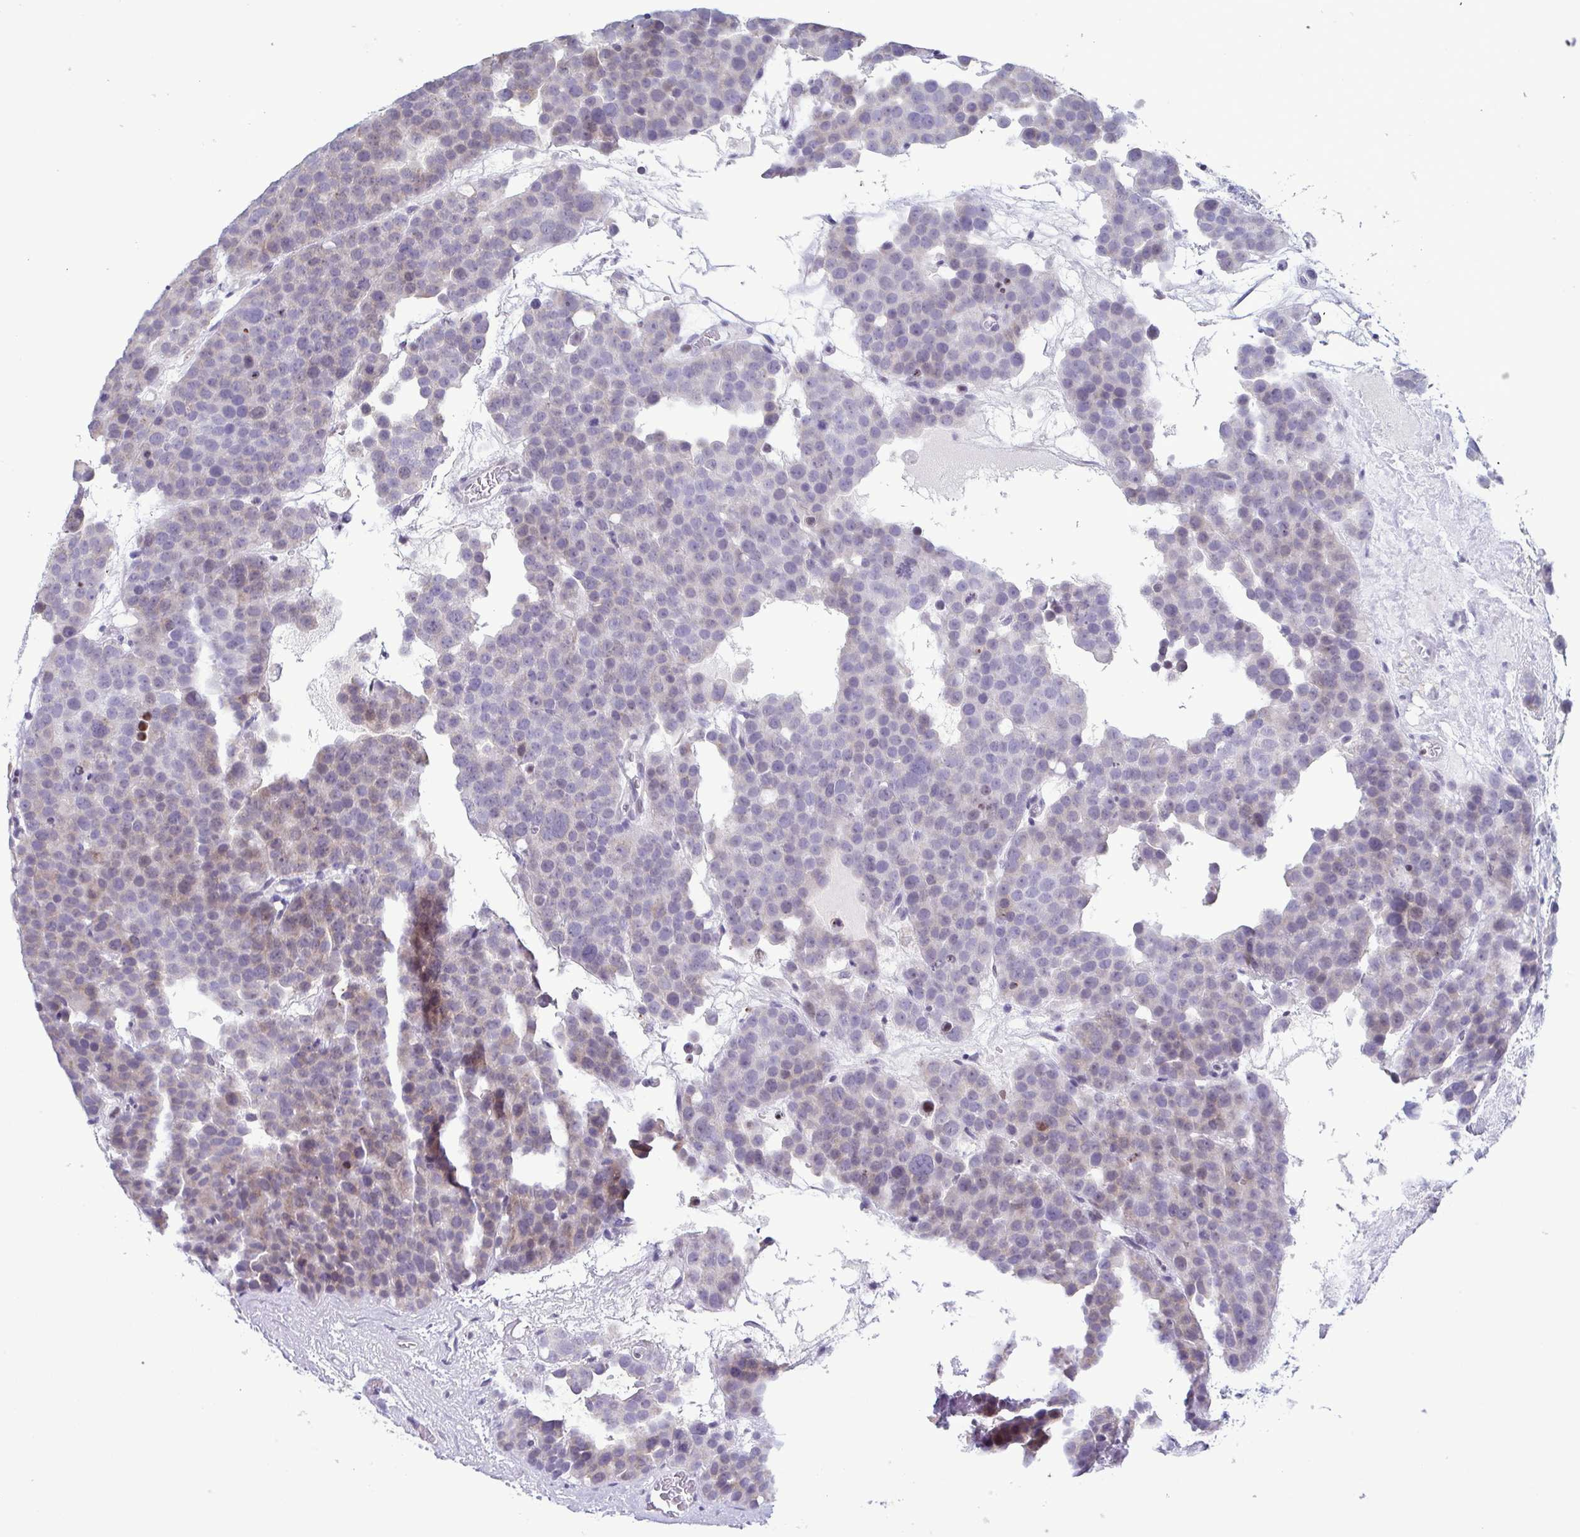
{"staining": {"intensity": "weak", "quantity": "<25%", "location": "nuclear"}, "tissue": "testis cancer", "cell_type": "Tumor cells", "image_type": "cancer", "snomed": [{"axis": "morphology", "description": "Seminoma, NOS"}, {"axis": "topography", "description": "Testis"}], "caption": "Human testis seminoma stained for a protein using immunohistochemistry displays no positivity in tumor cells.", "gene": "IRF1", "patient": {"sex": "male", "age": 71}}